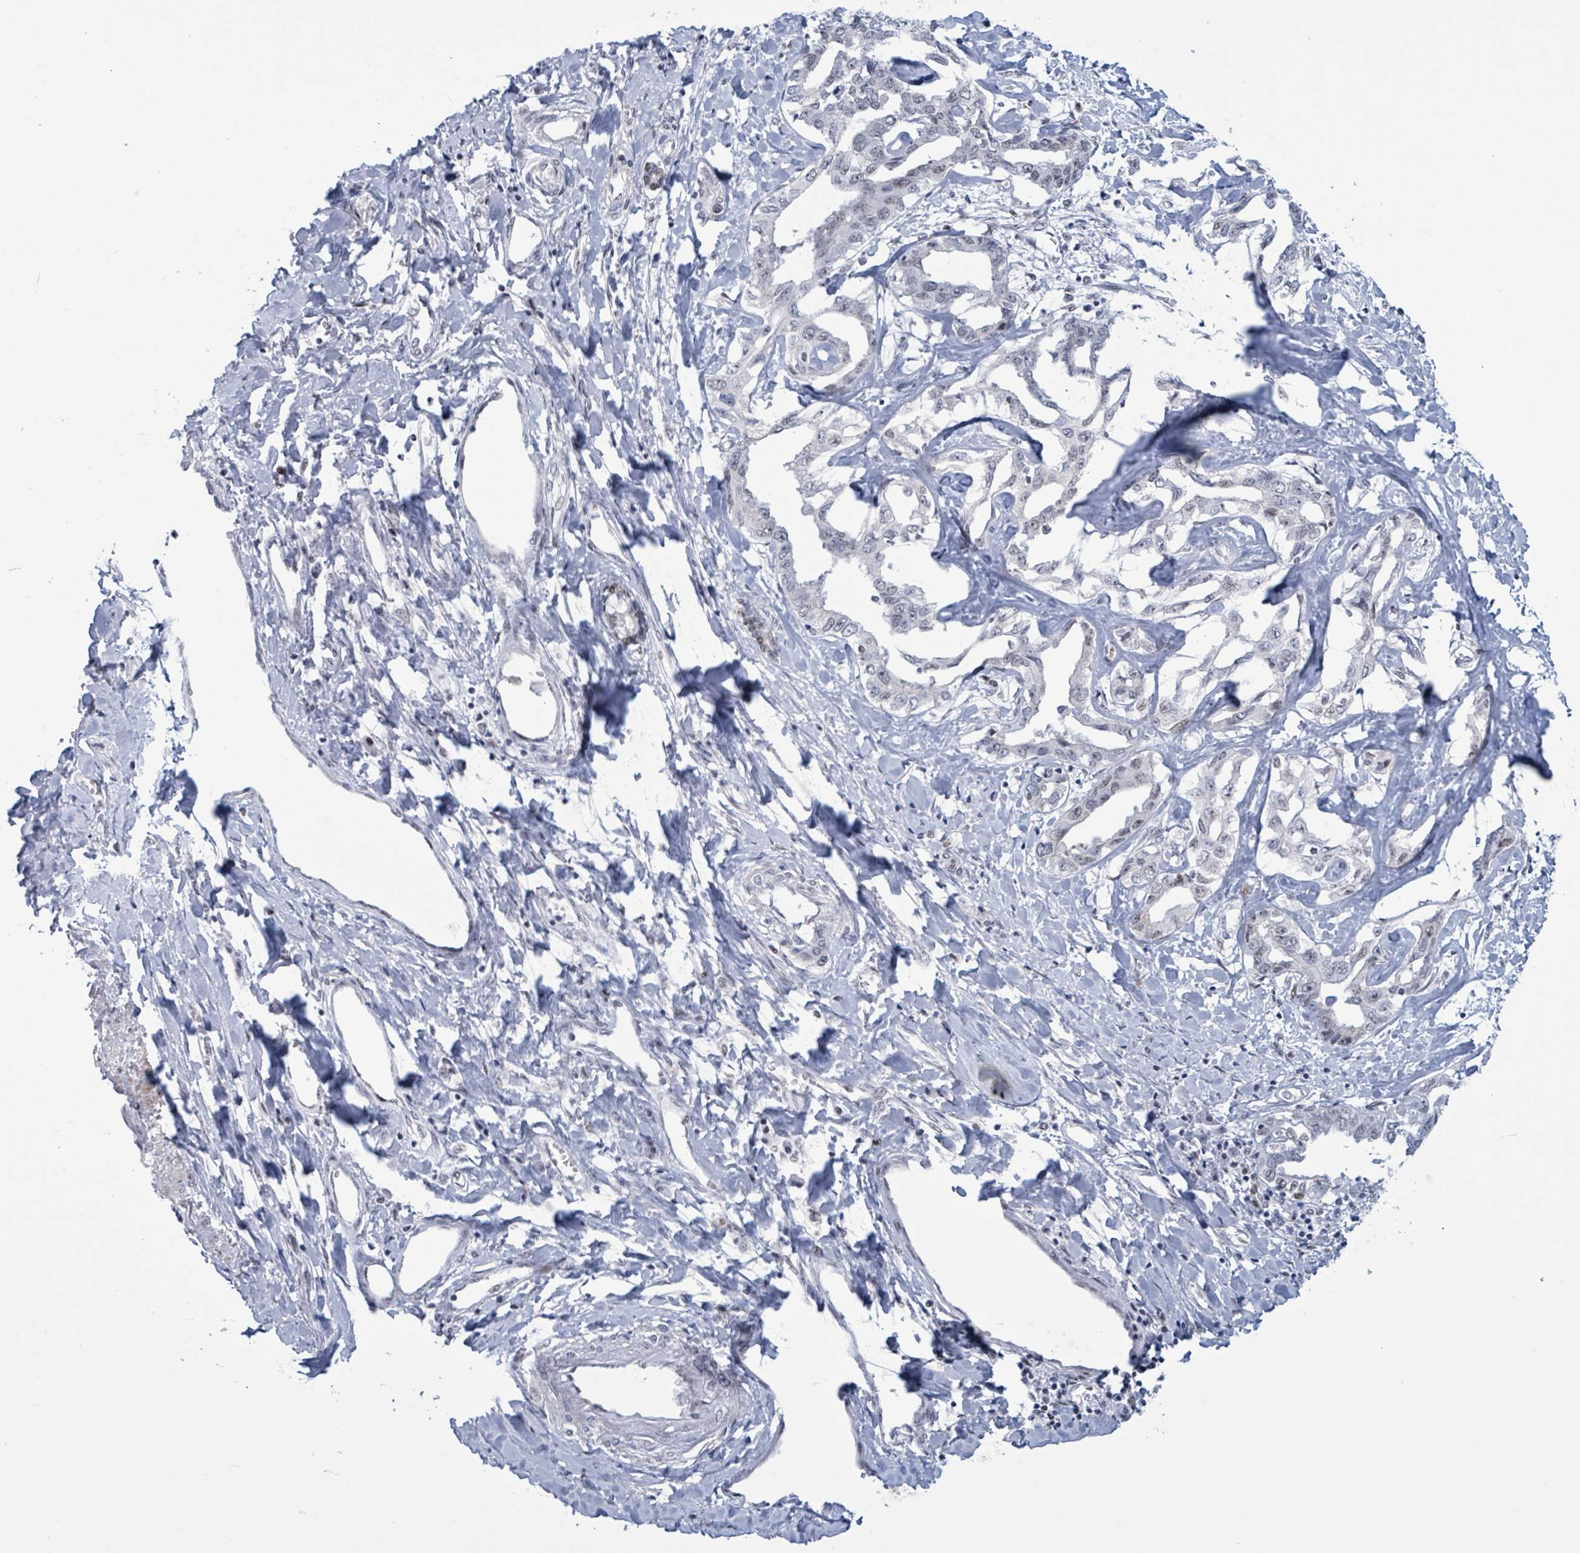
{"staining": {"intensity": "negative", "quantity": "none", "location": "none"}, "tissue": "liver cancer", "cell_type": "Tumor cells", "image_type": "cancer", "snomed": [{"axis": "morphology", "description": "Cholangiocarcinoma"}, {"axis": "topography", "description": "Liver"}], "caption": "DAB immunohistochemical staining of liver cholangiocarcinoma displays no significant positivity in tumor cells.", "gene": "CT45A5", "patient": {"sex": "male", "age": 59}}